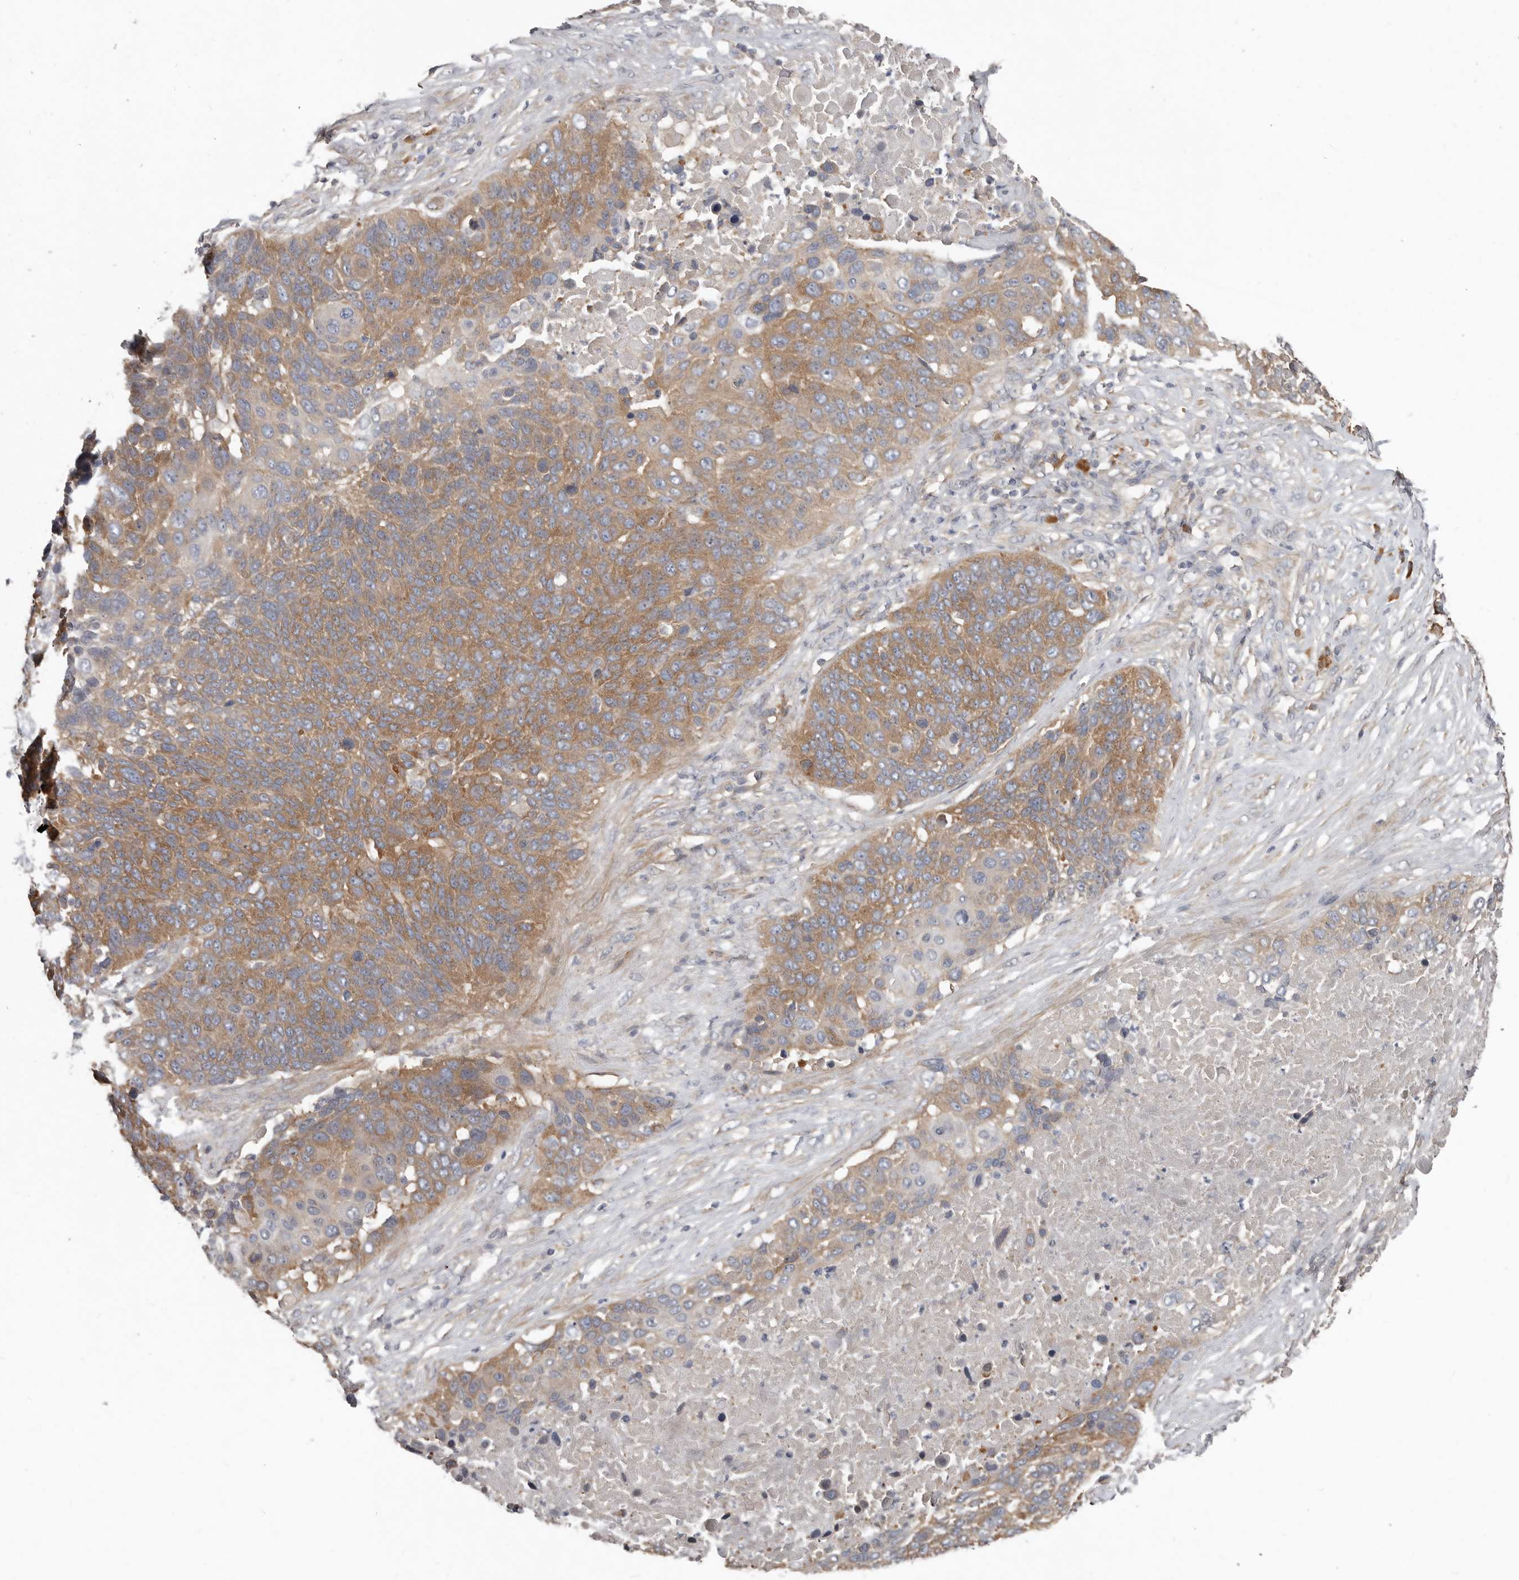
{"staining": {"intensity": "moderate", "quantity": ">75%", "location": "cytoplasmic/membranous"}, "tissue": "lung cancer", "cell_type": "Tumor cells", "image_type": "cancer", "snomed": [{"axis": "morphology", "description": "Squamous cell carcinoma, NOS"}, {"axis": "topography", "description": "Lung"}], "caption": "Protein staining by IHC reveals moderate cytoplasmic/membranous positivity in about >75% of tumor cells in lung cancer.", "gene": "AKNAD1", "patient": {"sex": "male", "age": 66}}